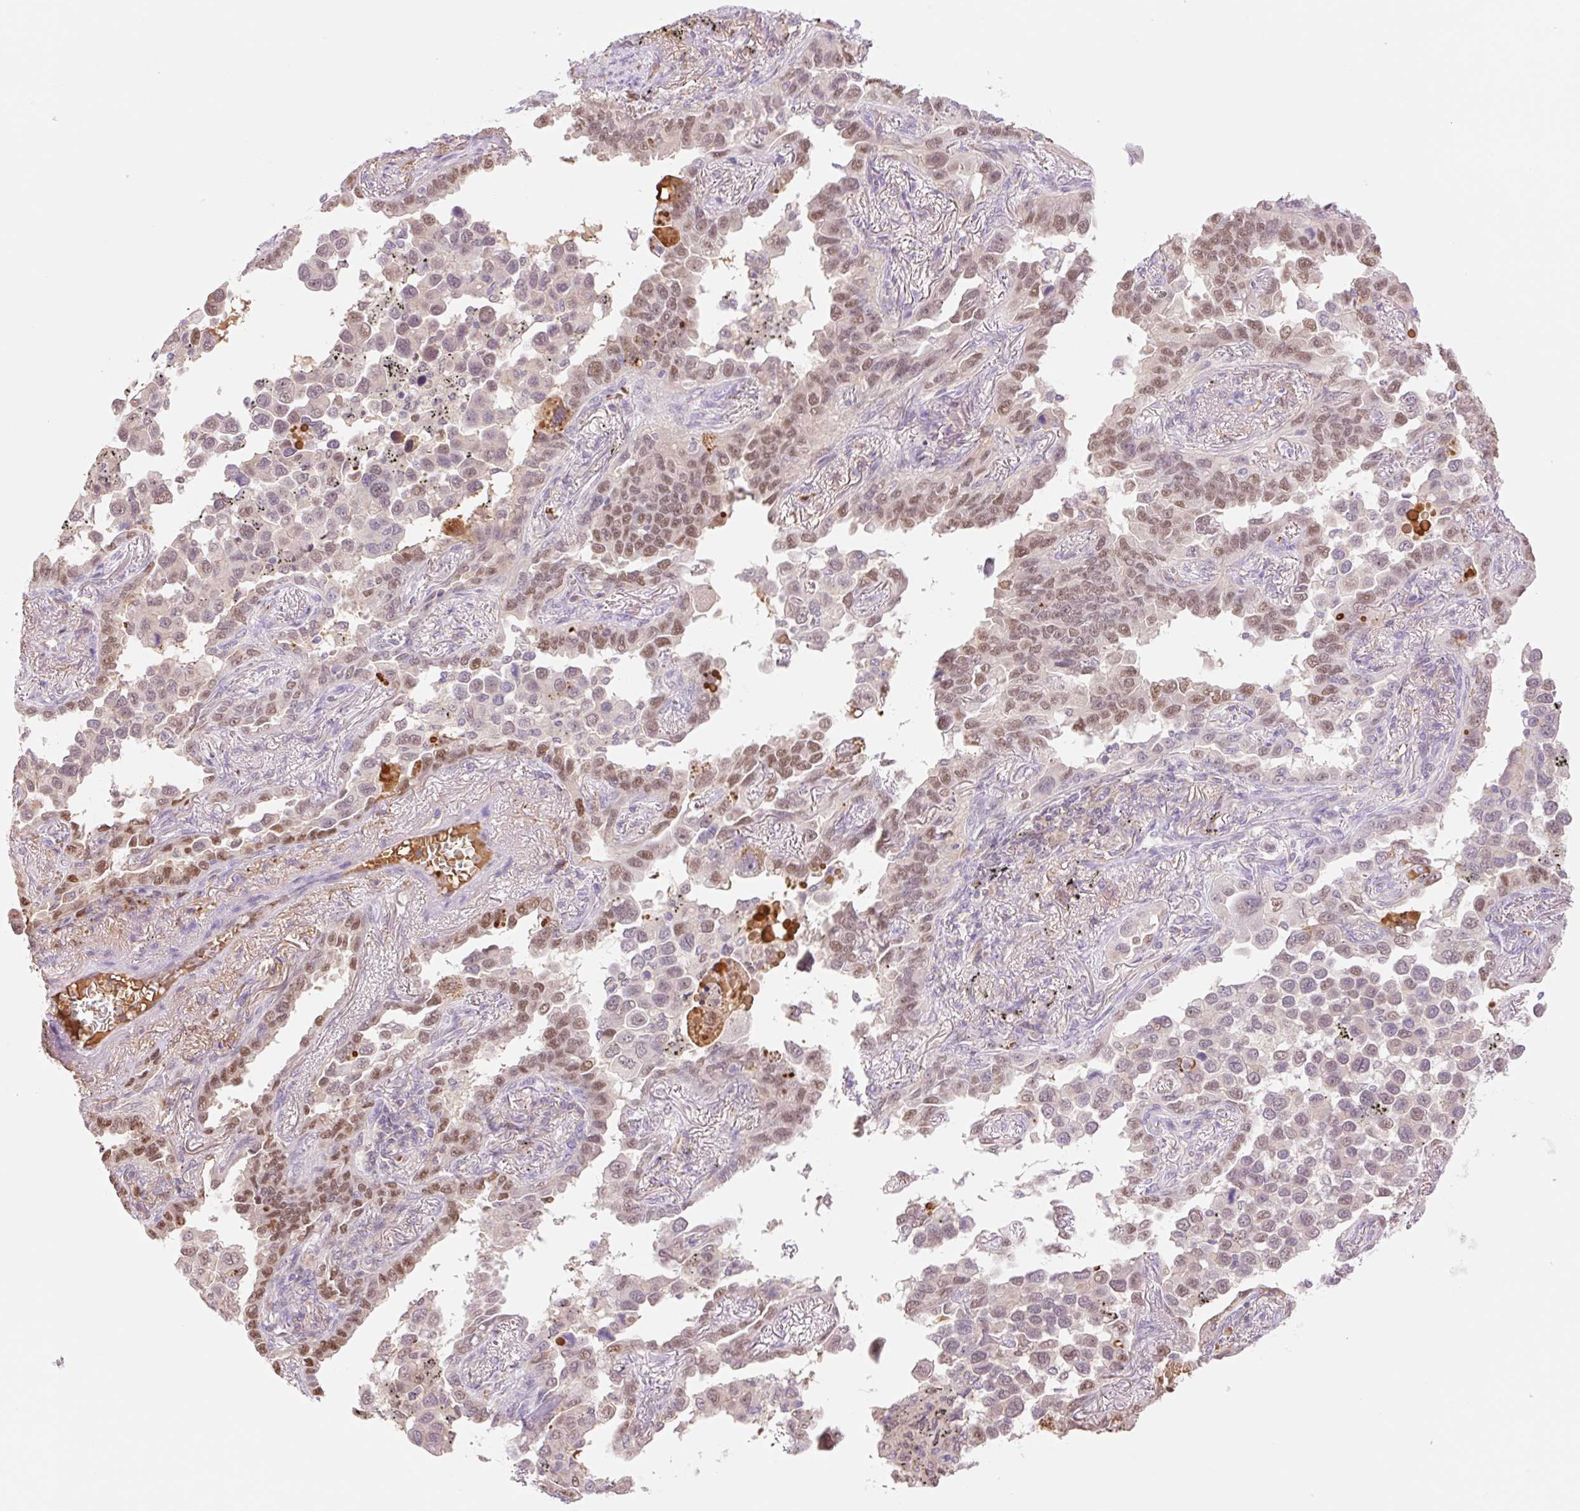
{"staining": {"intensity": "moderate", "quantity": ">75%", "location": "nuclear"}, "tissue": "lung cancer", "cell_type": "Tumor cells", "image_type": "cancer", "snomed": [{"axis": "morphology", "description": "Adenocarcinoma, NOS"}, {"axis": "topography", "description": "Lung"}], "caption": "Lung adenocarcinoma stained for a protein exhibits moderate nuclear positivity in tumor cells.", "gene": "HEBP1", "patient": {"sex": "male", "age": 67}}